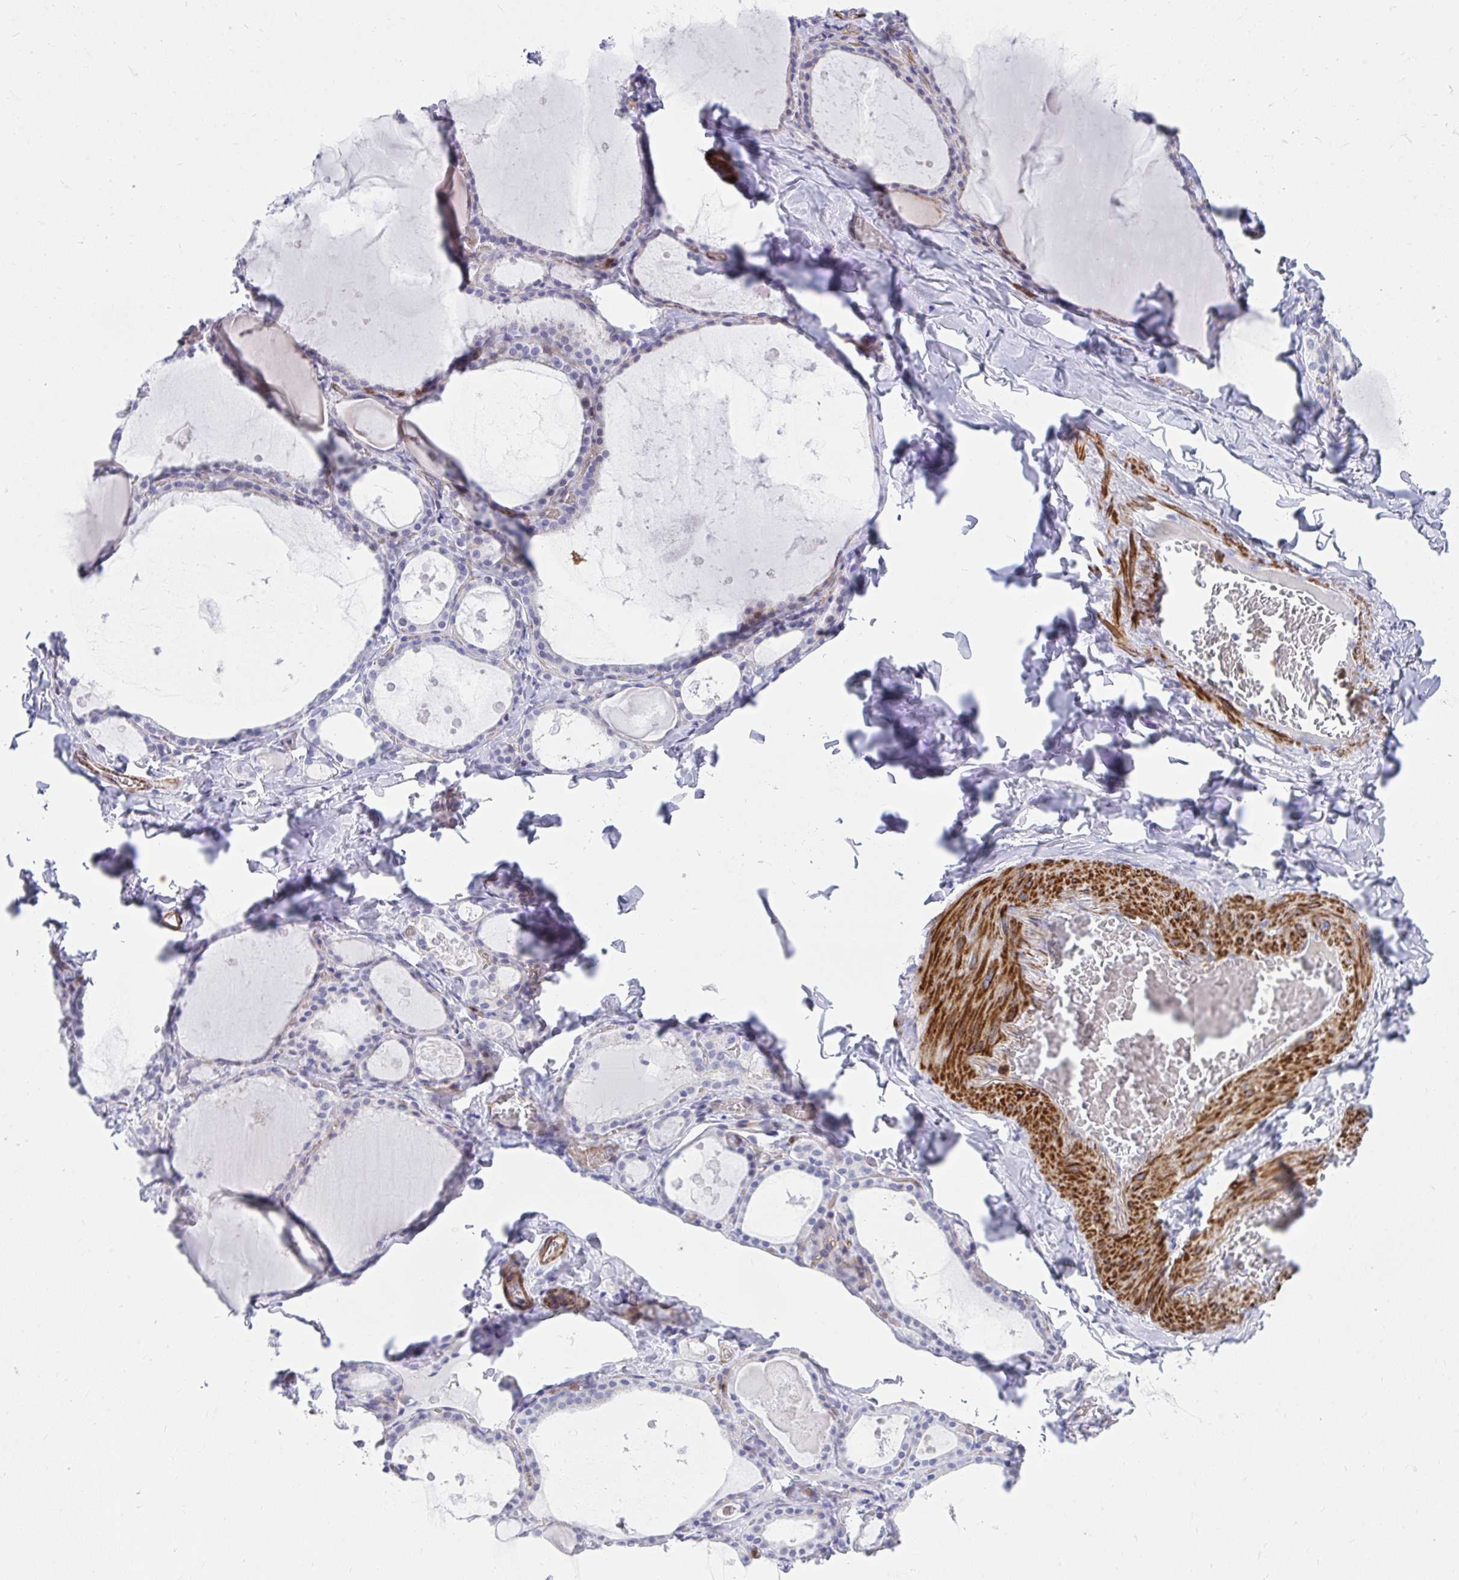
{"staining": {"intensity": "negative", "quantity": "none", "location": "none"}, "tissue": "thyroid gland", "cell_type": "Glandular cells", "image_type": "normal", "snomed": [{"axis": "morphology", "description": "Normal tissue, NOS"}, {"axis": "topography", "description": "Thyroid gland"}], "caption": "Histopathology image shows no significant protein positivity in glandular cells of benign thyroid gland.", "gene": "CSTB", "patient": {"sex": "male", "age": 56}}